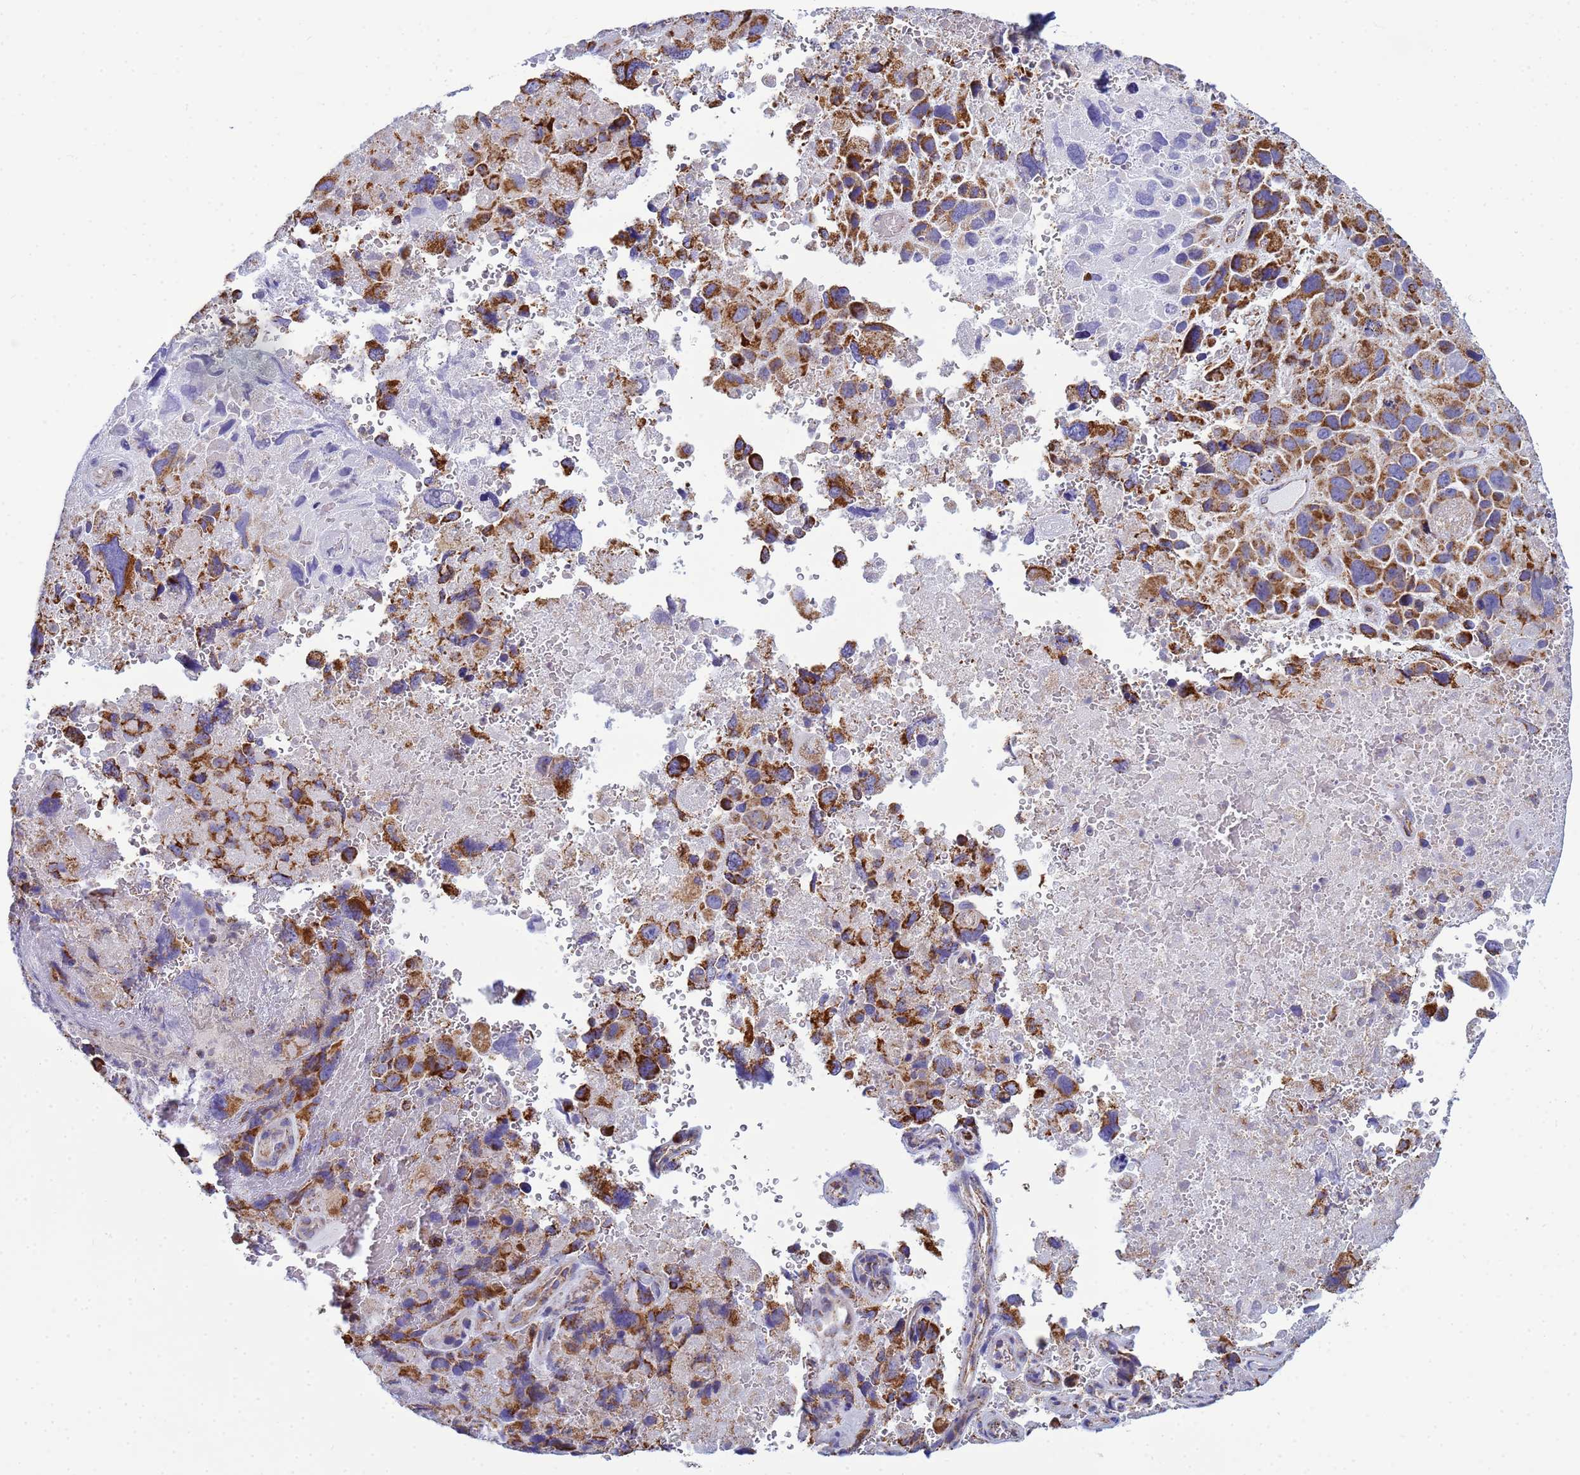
{"staining": {"intensity": "strong", "quantity": "25%-75%", "location": "cytoplasmic/membranous"}, "tissue": "melanoma", "cell_type": "Tumor cells", "image_type": "cancer", "snomed": [{"axis": "morphology", "description": "Malignant melanoma, Metastatic site"}, {"axis": "topography", "description": "Brain"}], "caption": "A brown stain labels strong cytoplasmic/membranous staining of a protein in human malignant melanoma (metastatic site) tumor cells.", "gene": "COQ4", "patient": {"sex": "female", "age": 53}}